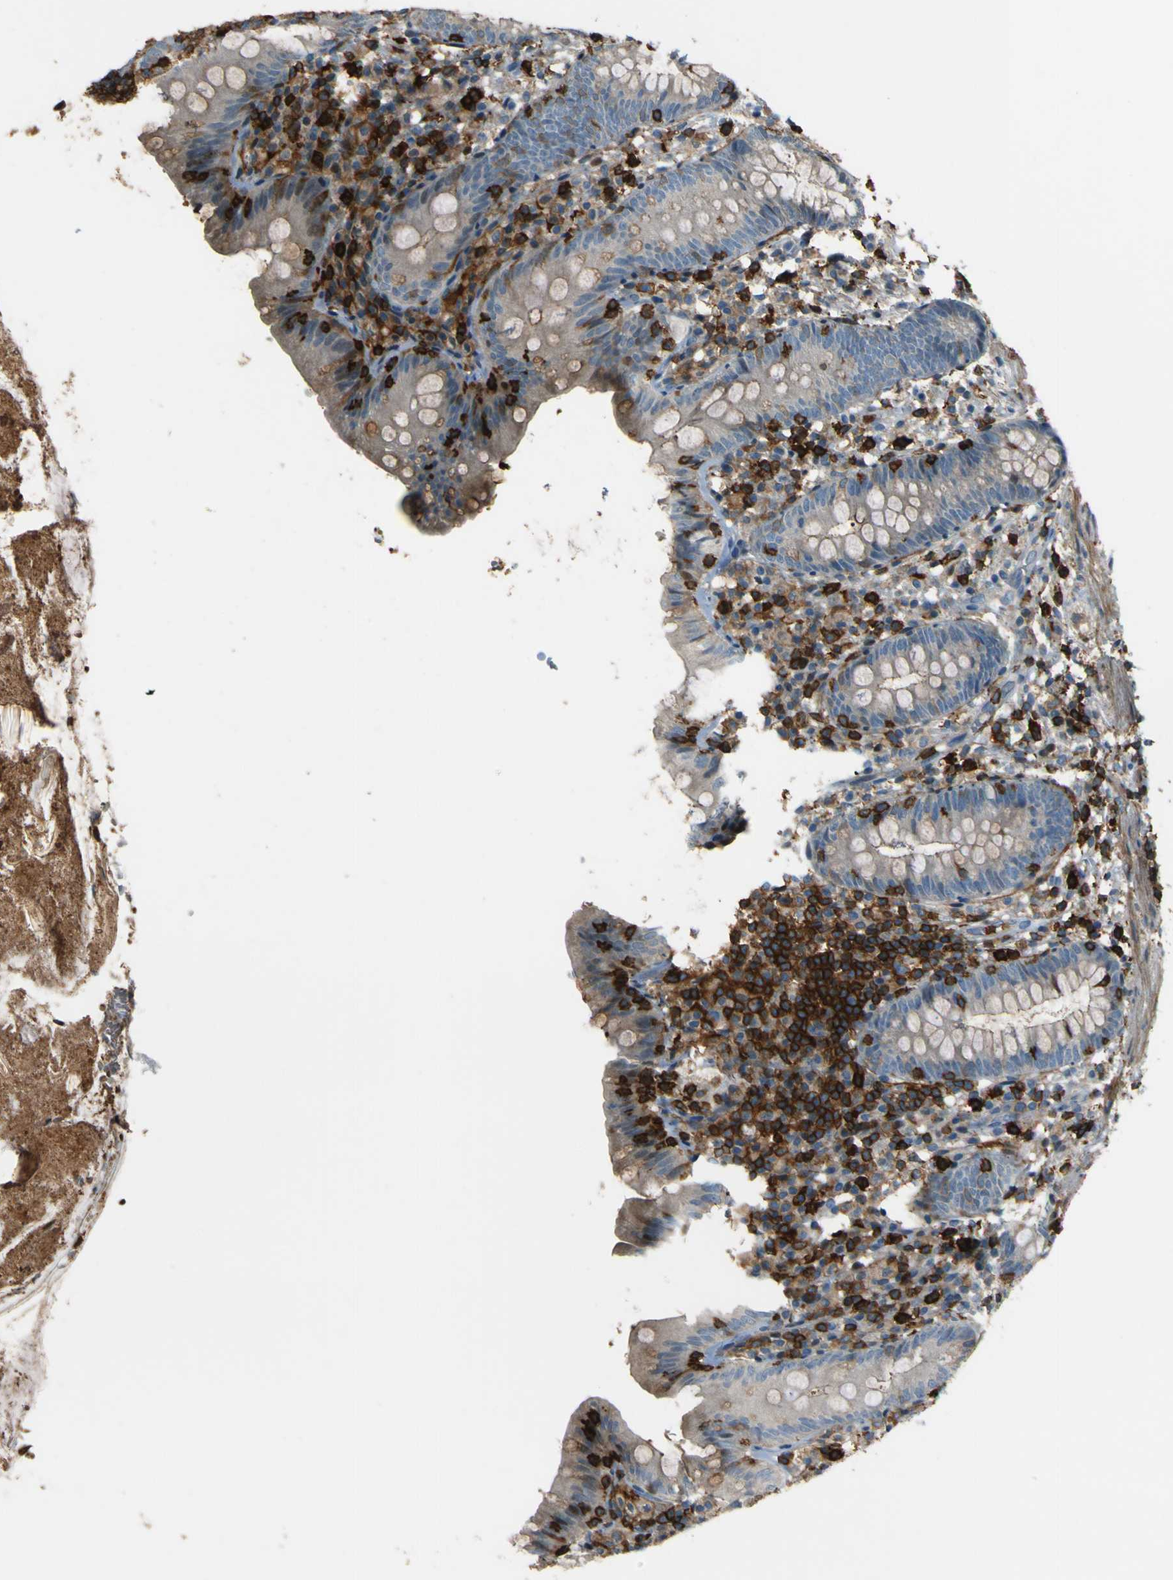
{"staining": {"intensity": "weak", "quantity": "<25%", "location": "cytoplasmic/membranous"}, "tissue": "appendix", "cell_type": "Glandular cells", "image_type": "normal", "snomed": [{"axis": "morphology", "description": "Normal tissue, NOS"}, {"axis": "topography", "description": "Appendix"}], "caption": "An image of appendix stained for a protein shows no brown staining in glandular cells. Nuclei are stained in blue.", "gene": "PCDHB5", "patient": {"sex": "male", "age": 52}}